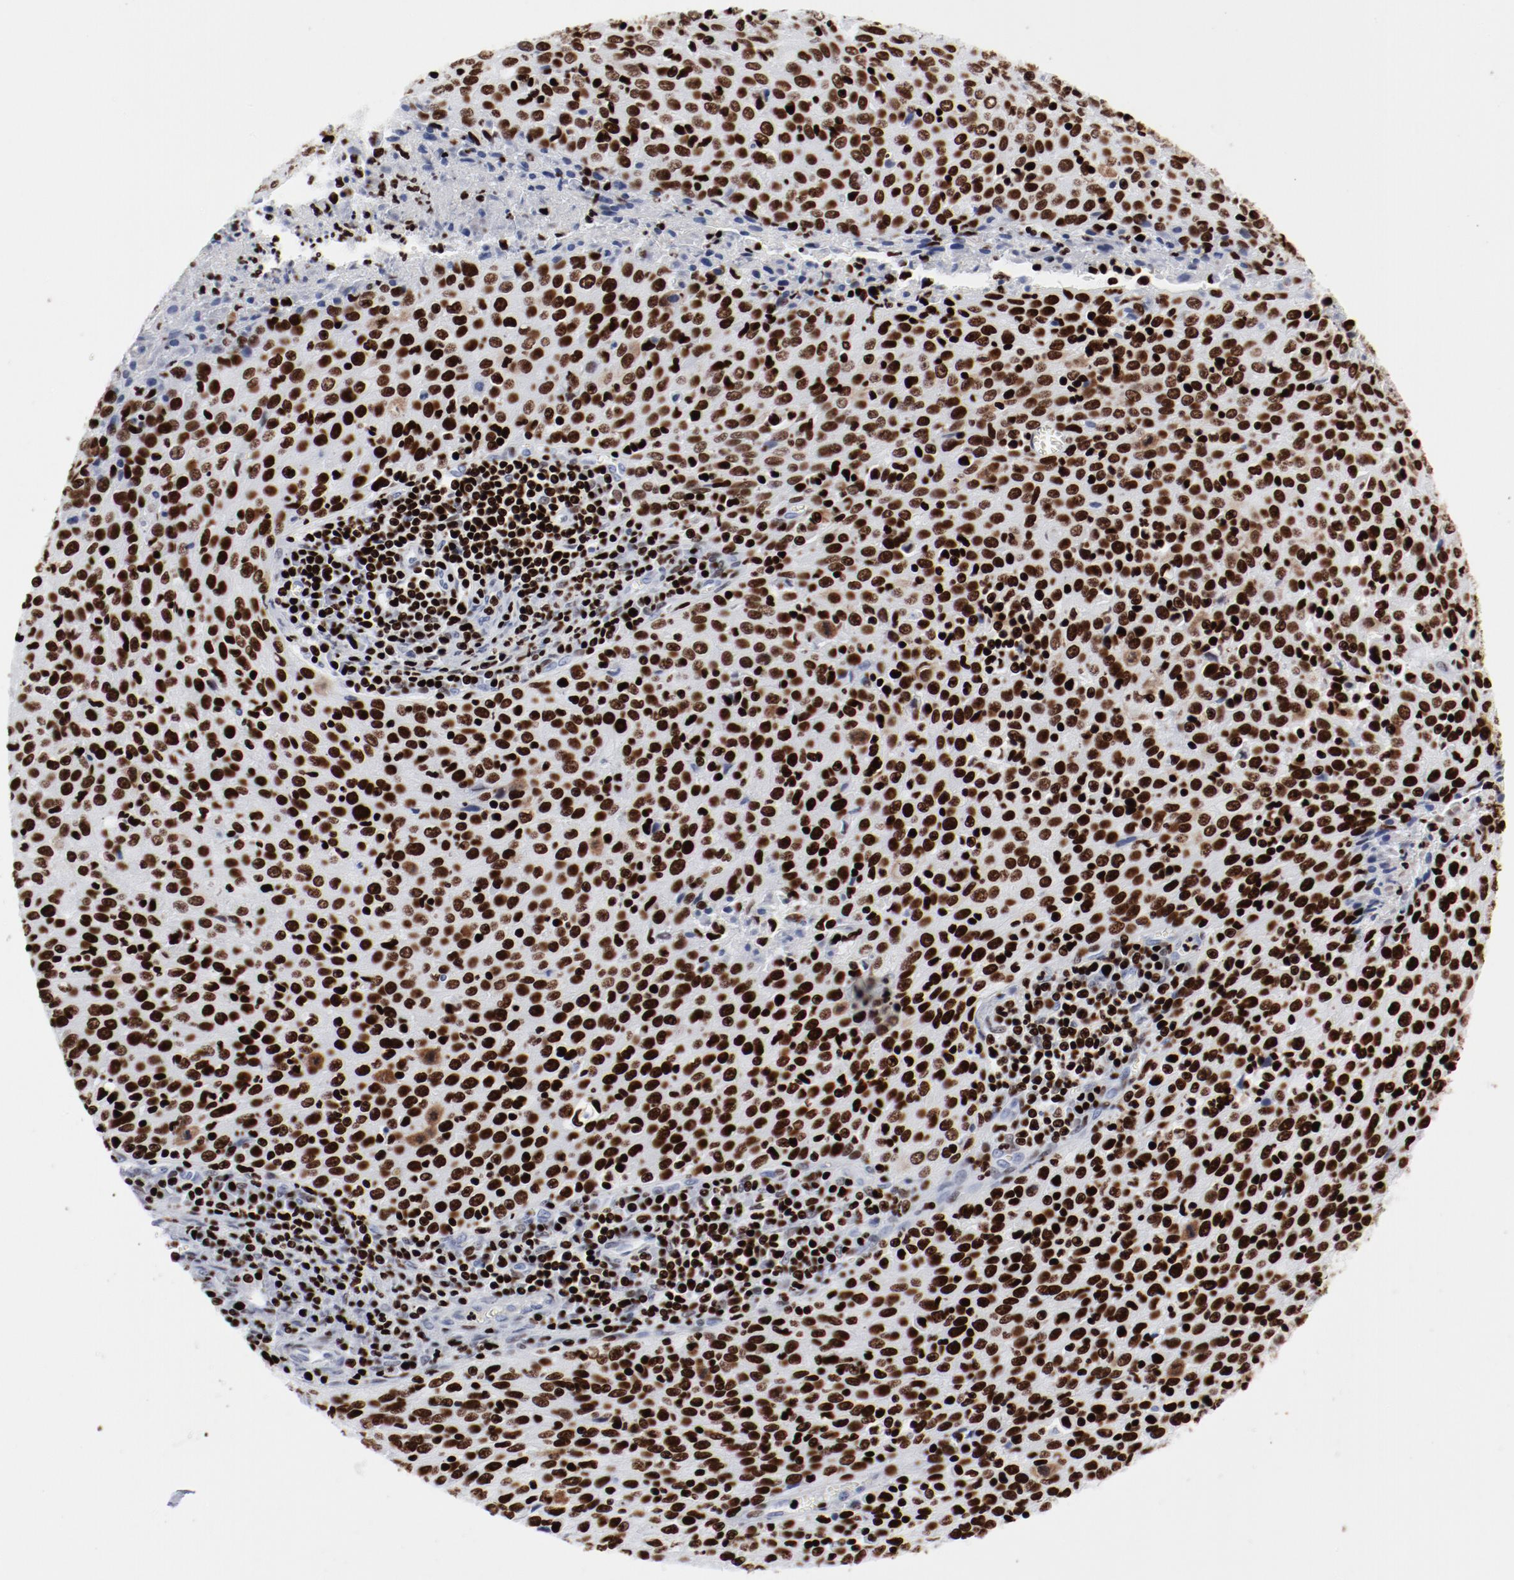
{"staining": {"intensity": "strong", "quantity": ">75%", "location": "nuclear"}, "tissue": "cervical cancer", "cell_type": "Tumor cells", "image_type": "cancer", "snomed": [{"axis": "morphology", "description": "Squamous cell carcinoma, NOS"}, {"axis": "topography", "description": "Cervix"}], "caption": "Strong nuclear expression is appreciated in about >75% of tumor cells in cervical squamous cell carcinoma. (DAB IHC with brightfield microscopy, high magnification).", "gene": "SMARCC2", "patient": {"sex": "female", "age": 27}}